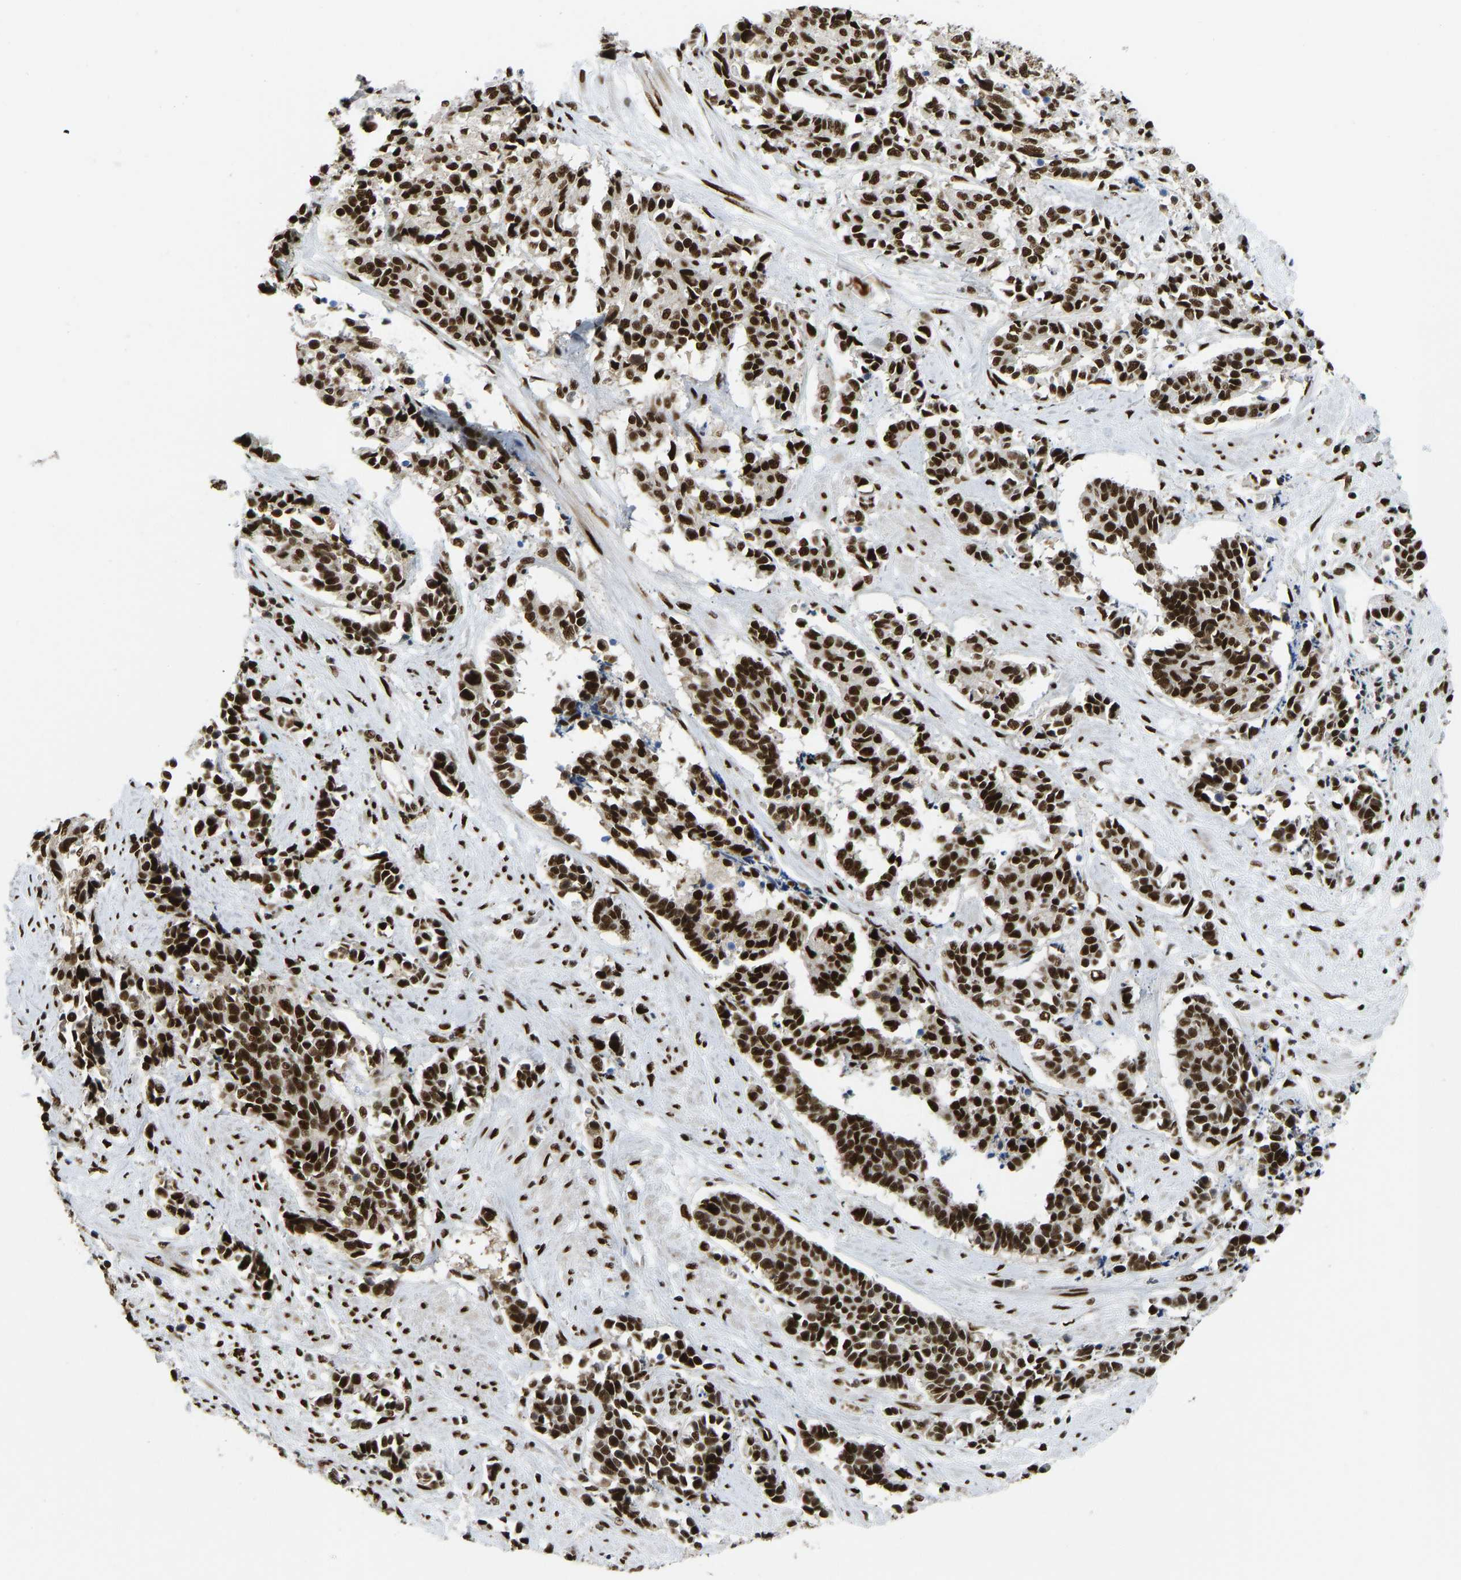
{"staining": {"intensity": "strong", "quantity": ">75%", "location": "nuclear"}, "tissue": "cervical cancer", "cell_type": "Tumor cells", "image_type": "cancer", "snomed": [{"axis": "morphology", "description": "Squamous cell carcinoma, NOS"}, {"axis": "topography", "description": "Cervix"}], "caption": "This is an image of immunohistochemistry (IHC) staining of cervical squamous cell carcinoma, which shows strong positivity in the nuclear of tumor cells.", "gene": "FOXK1", "patient": {"sex": "female", "age": 35}}